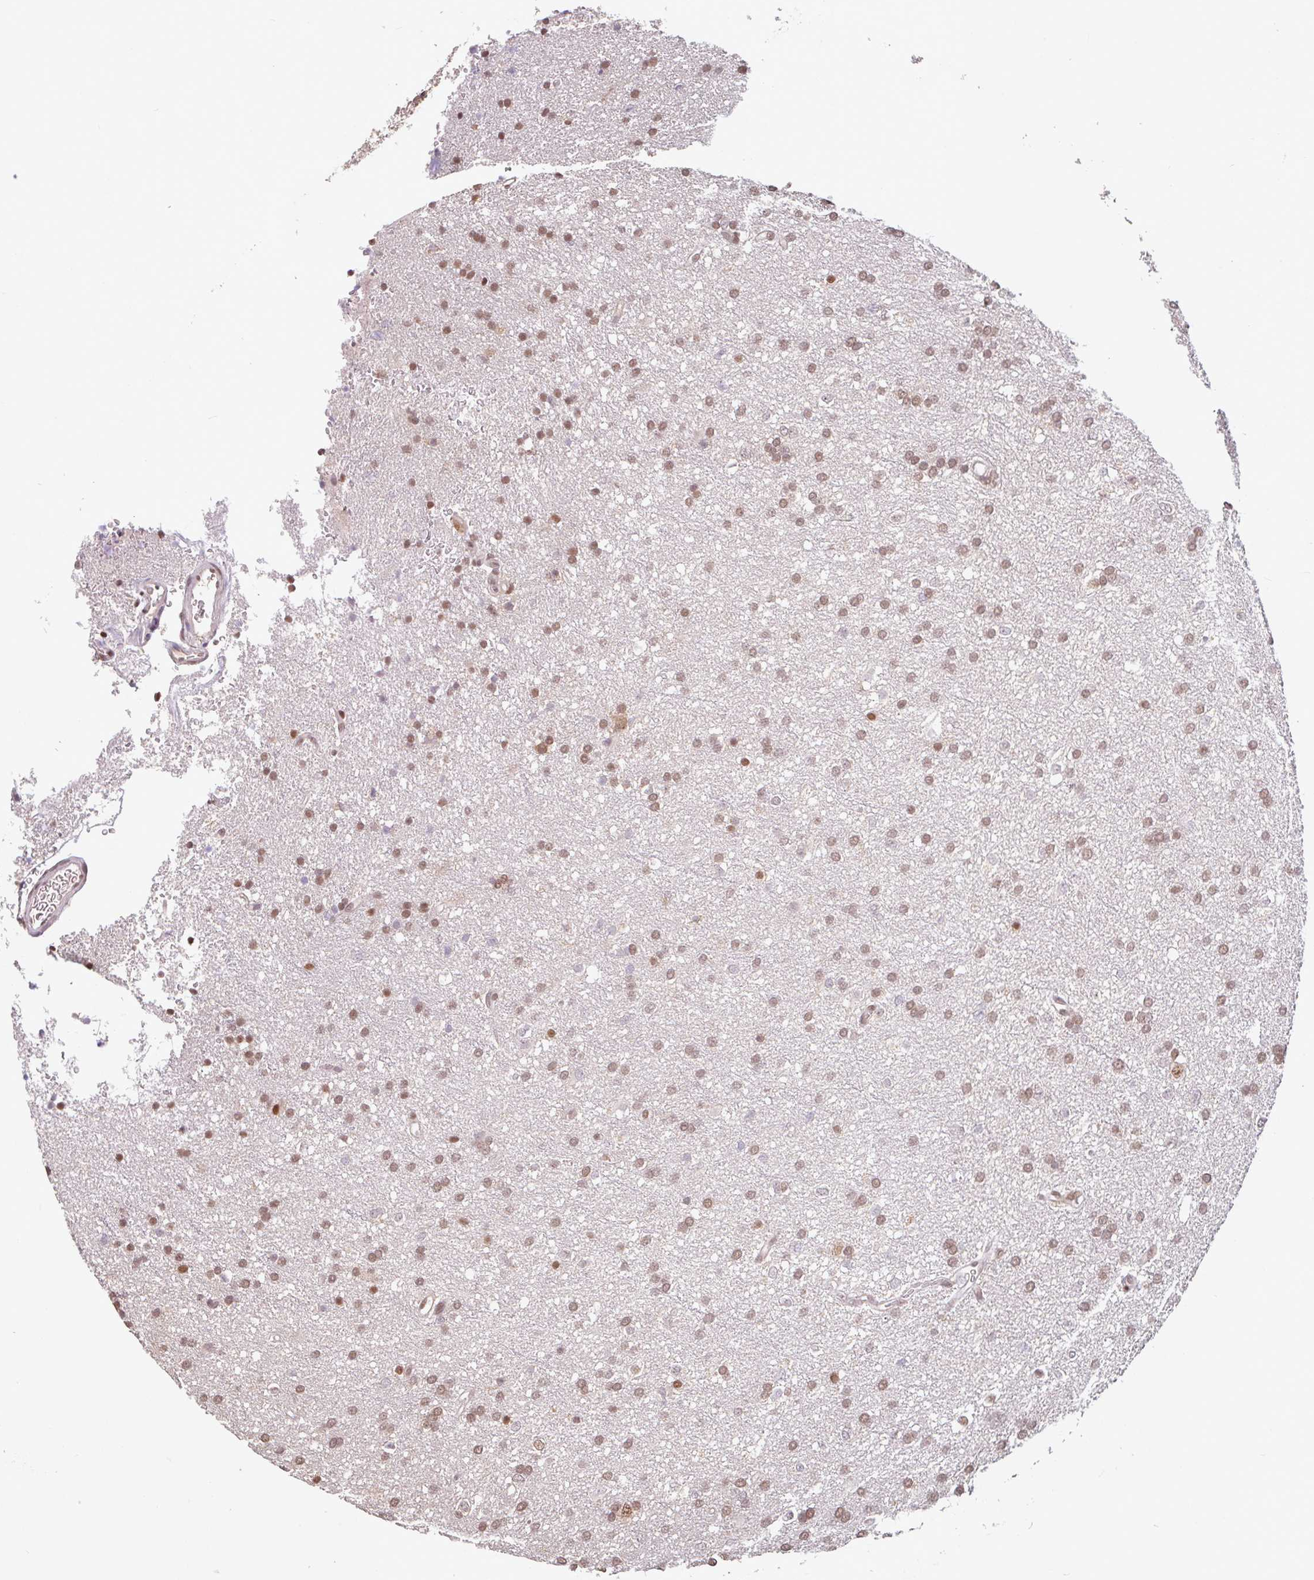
{"staining": {"intensity": "moderate", "quantity": ">75%", "location": "nuclear"}, "tissue": "glioma", "cell_type": "Tumor cells", "image_type": "cancer", "snomed": [{"axis": "morphology", "description": "Glioma, malignant, Low grade"}, {"axis": "topography", "description": "Brain"}], "caption": "Glioma stained for a protein shows moderate nuclear positivity in tumor cells.", "gene": "DR1", "patient": {"sex": "female", "age": 33}}